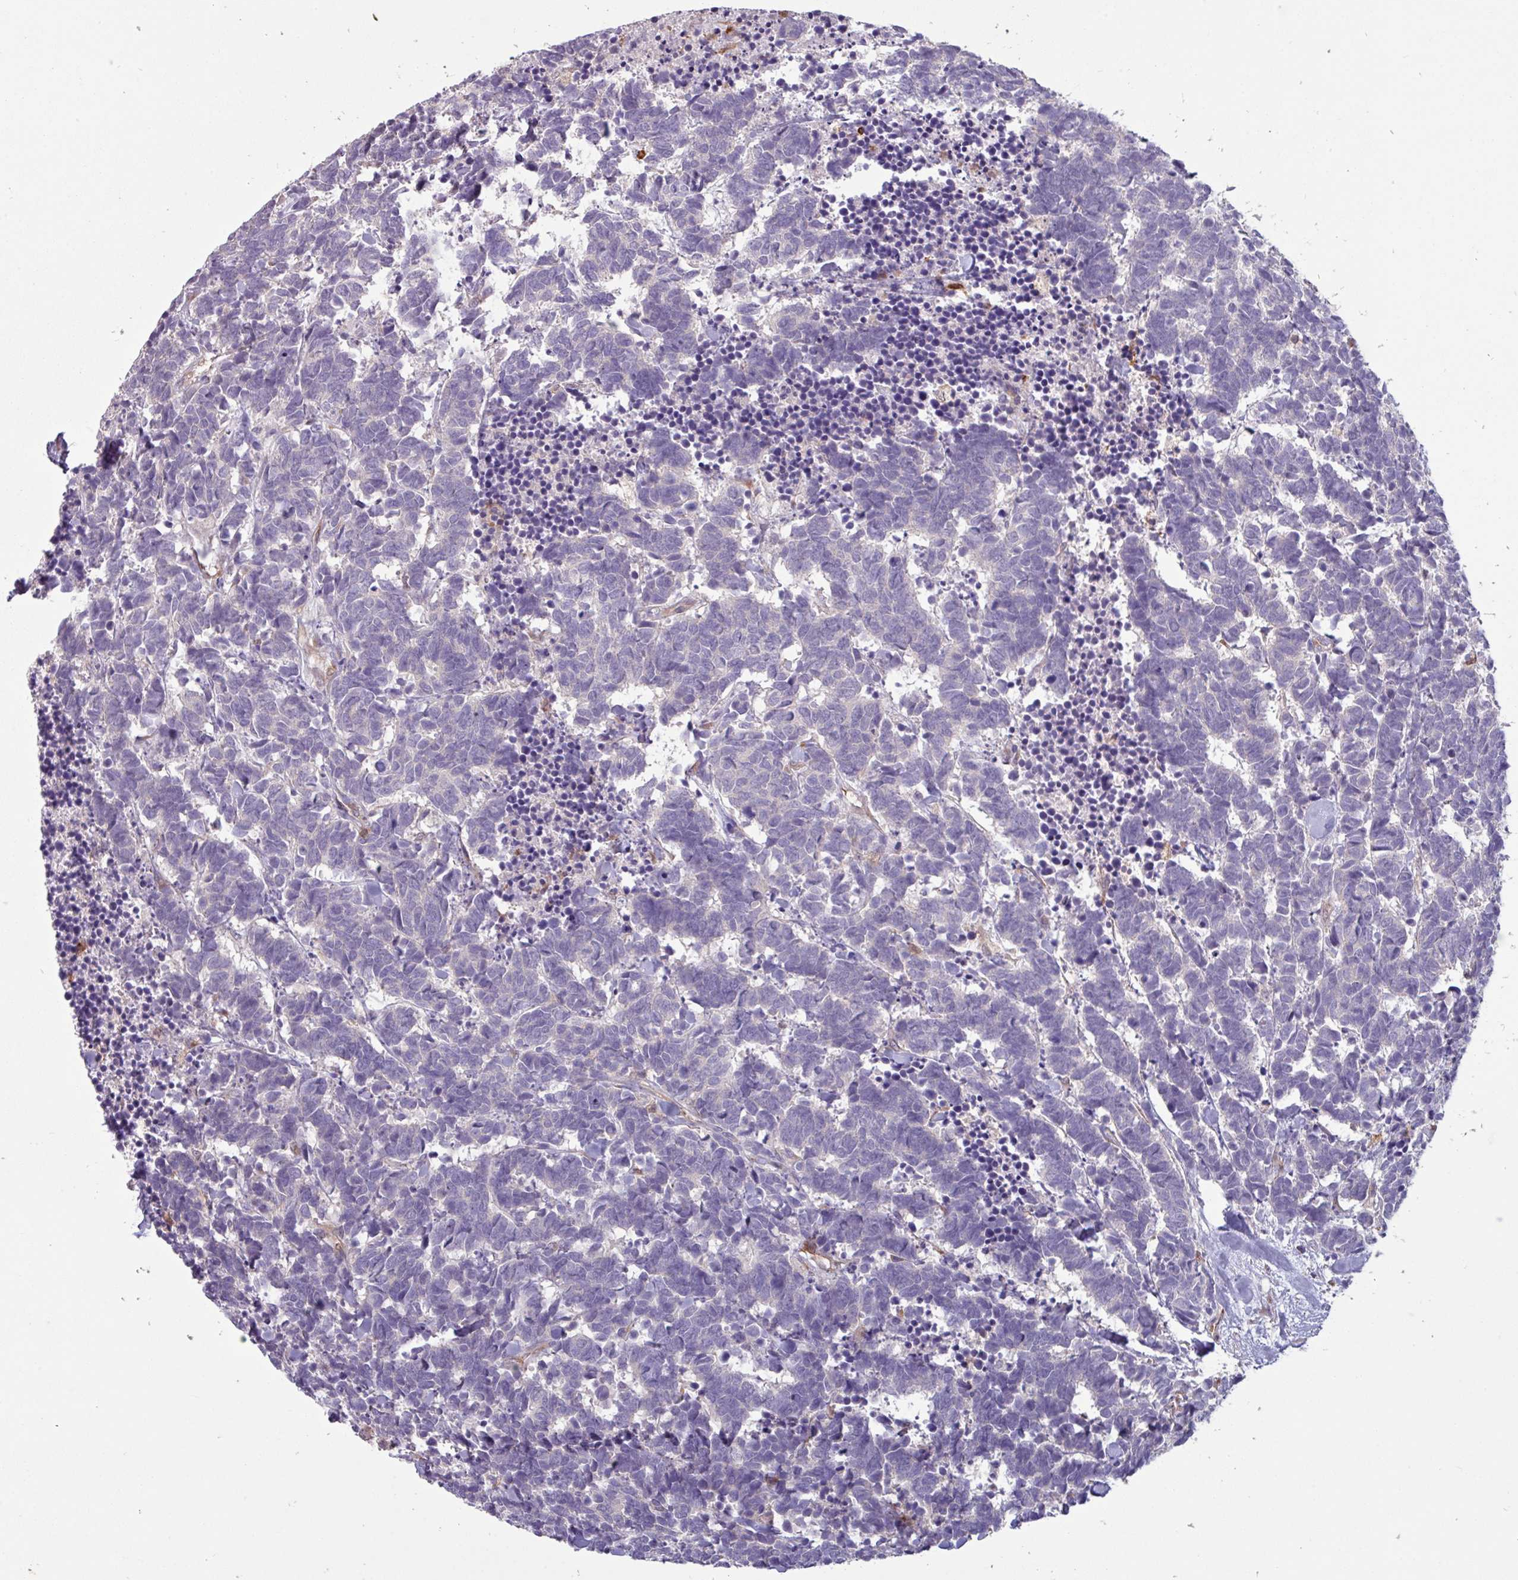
{"staining": {"intensity": "negative", "quantity": "none", "location": "none"}, "tissue": "carcinoid", "cell_type": "Tumor cells", "image_type": "cancer", "snomed": [{"axis": "morphology", "description": "Carcinoma, NOS"}, {"axis": "morphology", "description": "Carcinoid, malignant, NOS"}, {"axis": "topography", "description": "Urinary bladder"}], "caption": "Histopathology image shows no significant protein positivity in tumor cells of carcinoma. (IHC, brightfield microscopy, high magnification).", "gene": "SEC61G", "patient": {"sex": "male", "age": 57}}